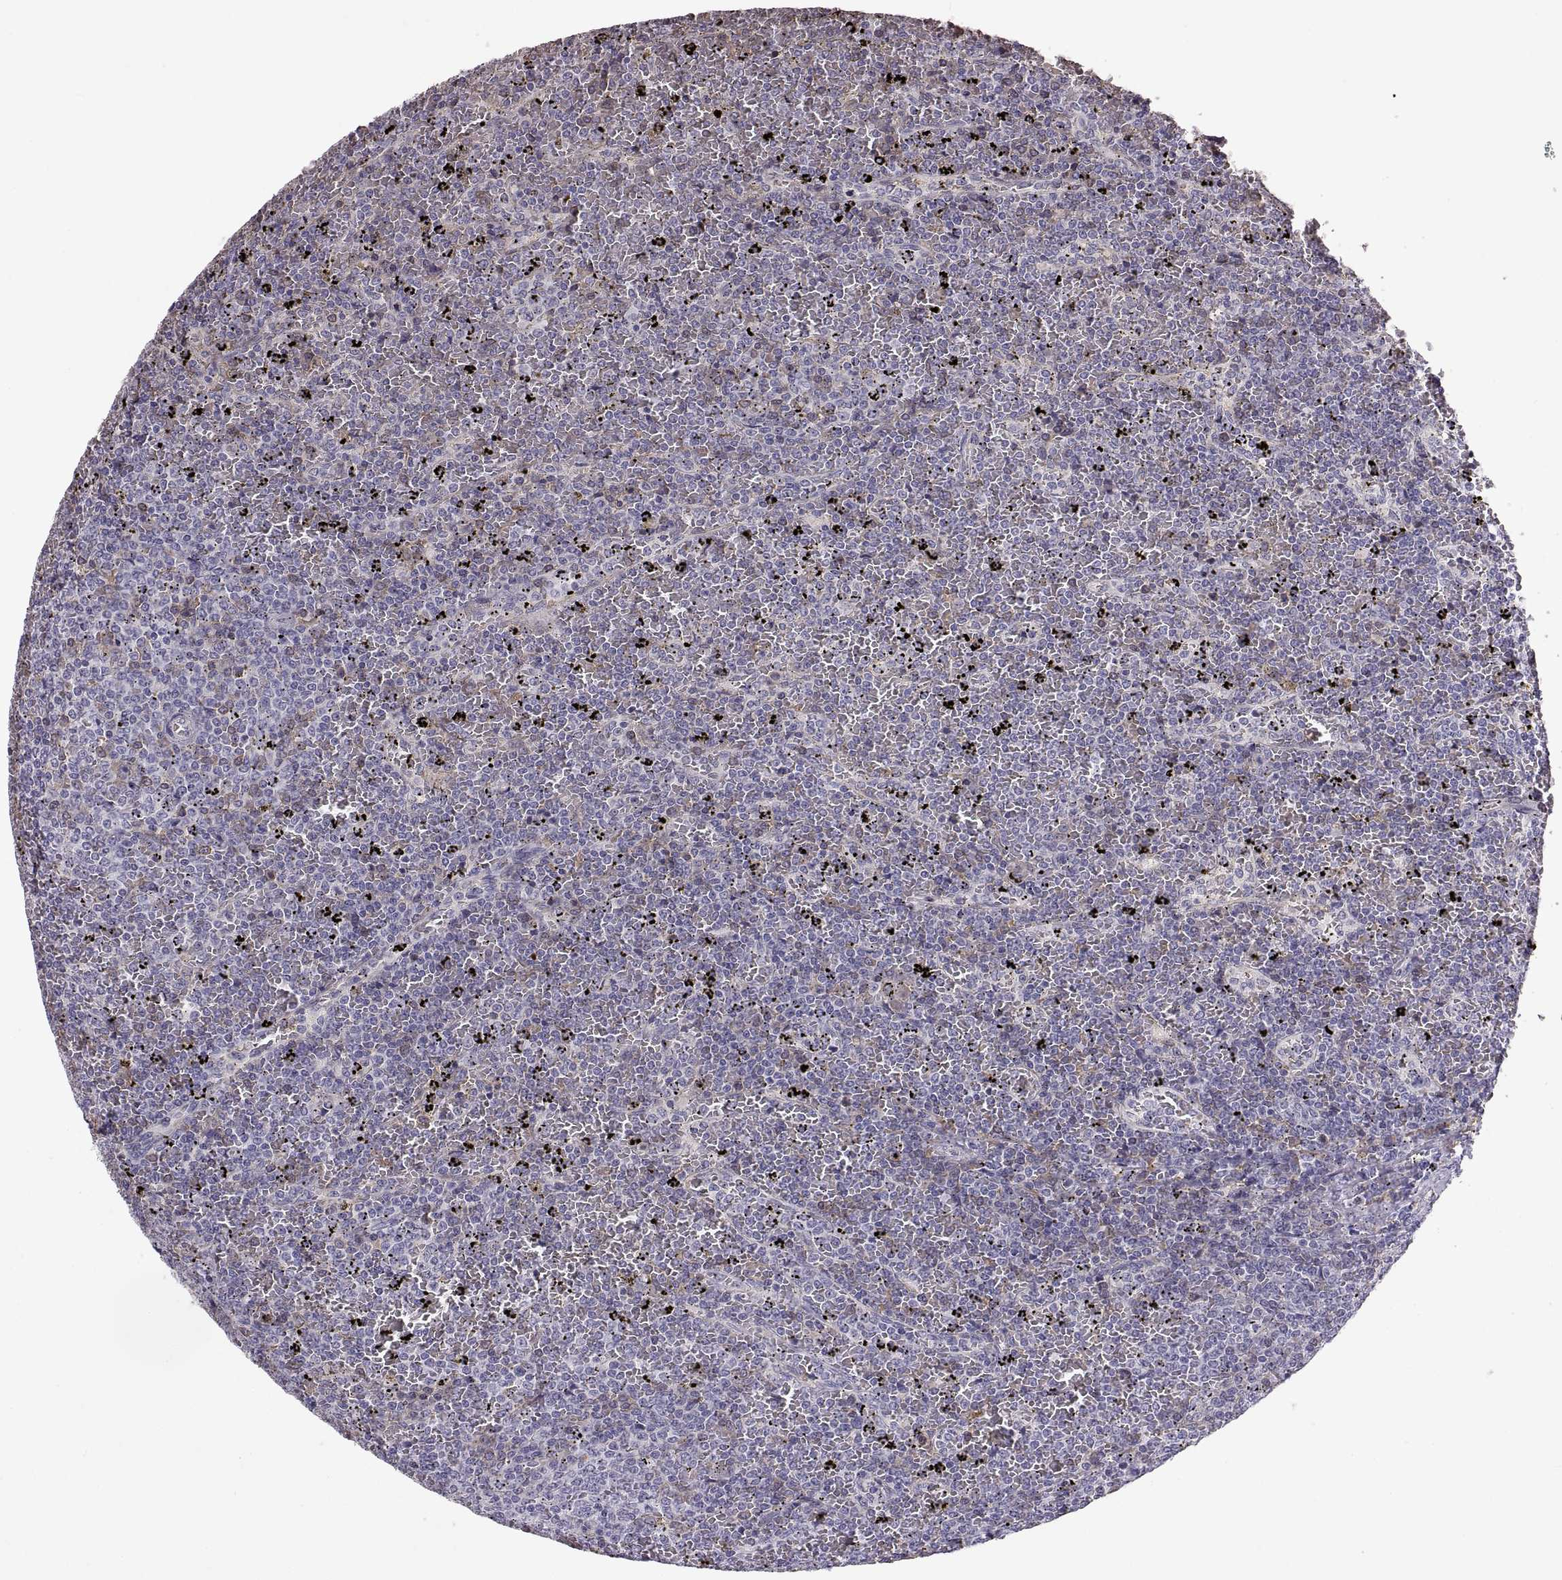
{"staining": {"intensity": "negative", "quantity": "none", "location": "none"}, "tissue": "lymphoma", "cell_type": "Tumor cells", "image_type": "cancer", "snomed": [{"axis": "morphology", "description": "Malignant lymphoma, non-Hodgkin's type, Low grade"}, {"axis": "topography", "description": "Spleen"}], "caption": "A histopathology image of human low-grade malignant lymphoma, non-Hodgkin's type is negative for staining in tumor cells.", "gene": "MEIOC", "patient": {"sex": "female", "age": 77}}